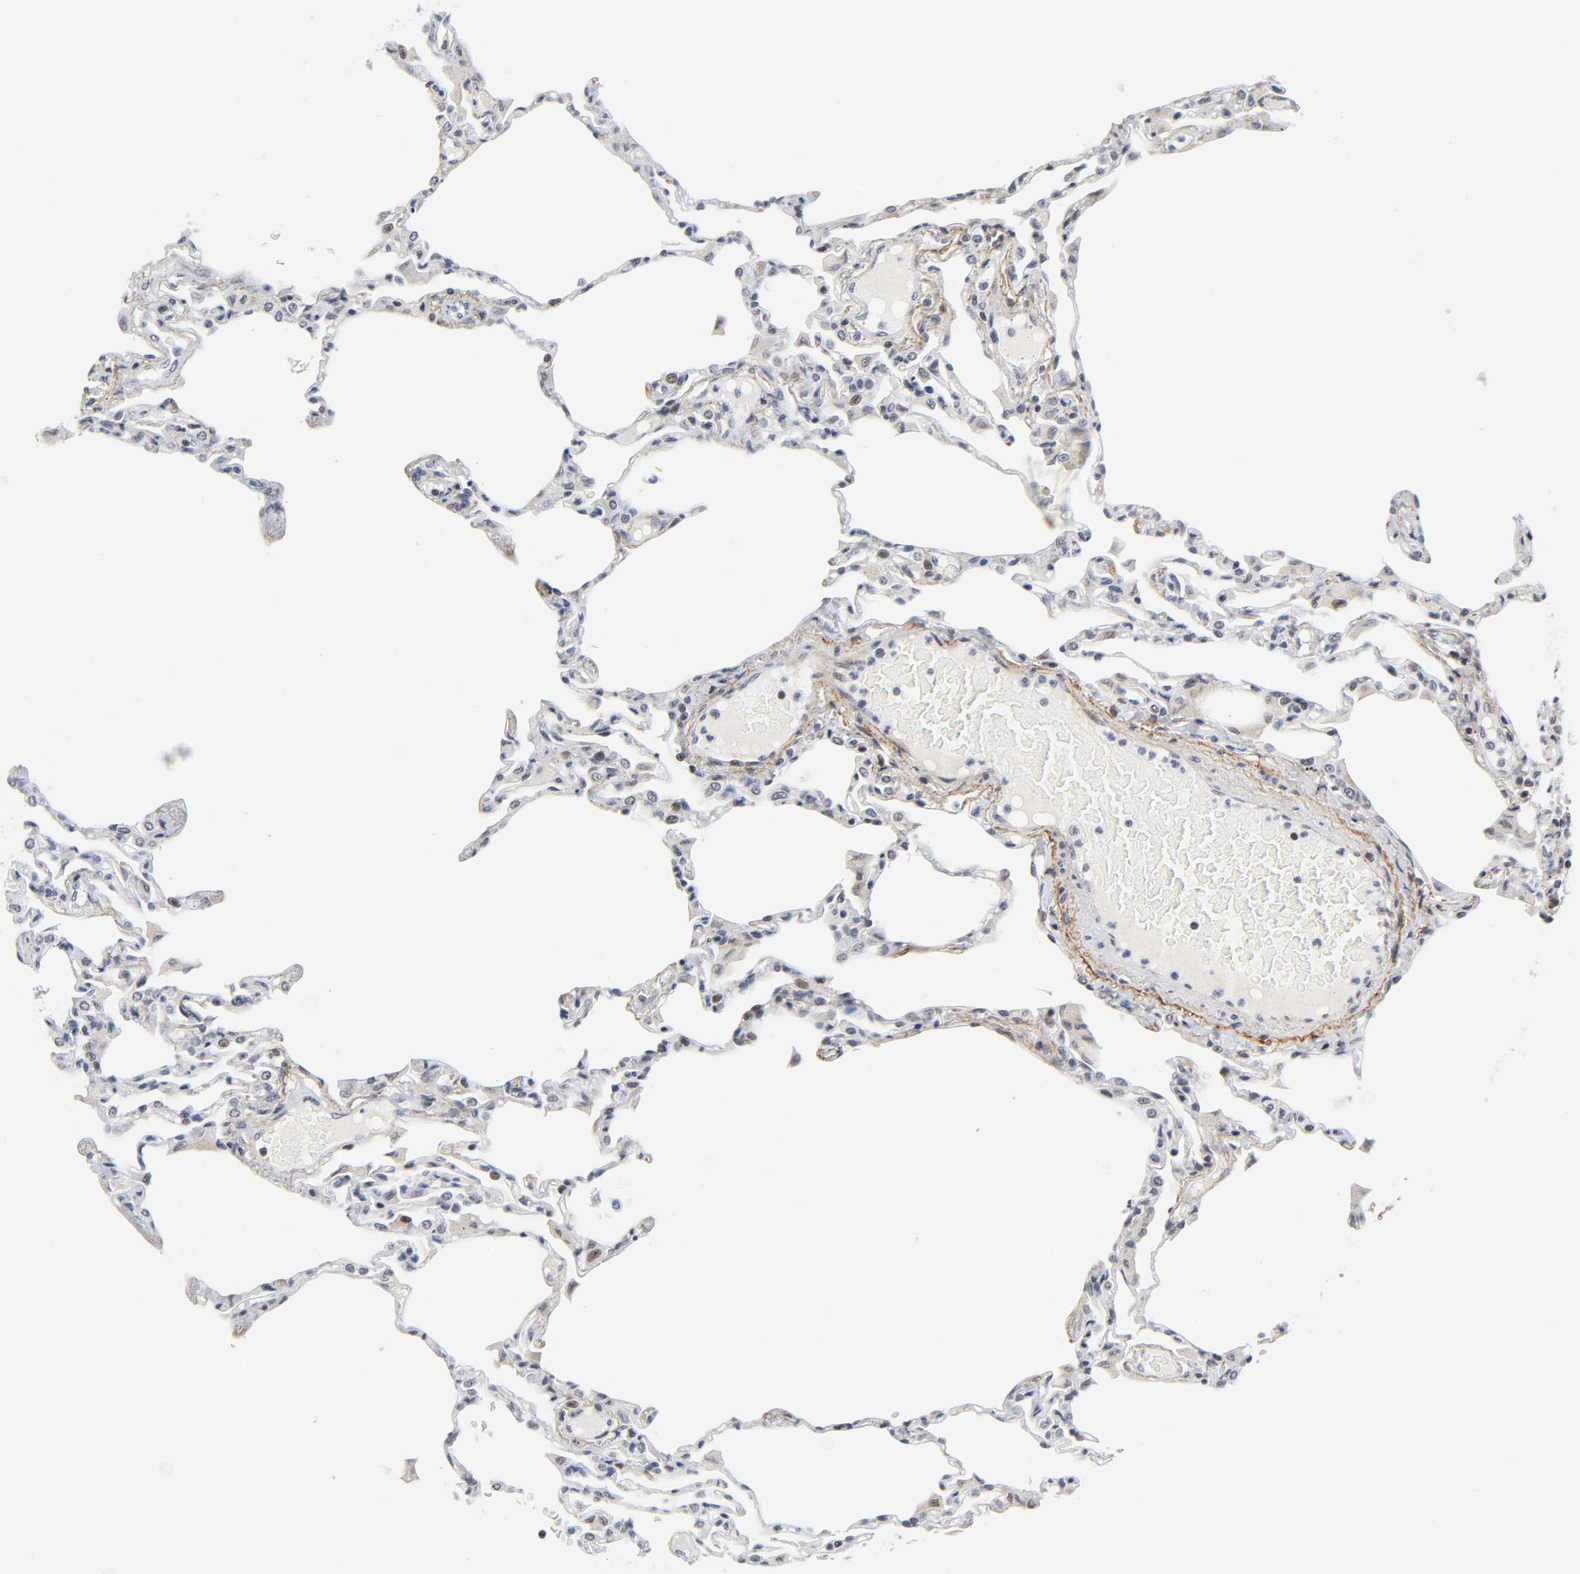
{"staining": {"intensity": "weak", "quantity": "<25%", "location": "cytoplasmic/membranous,nuclear"}, "tissue": "lung", "cell_type": "Alveolar cells", "image_type": "normal", "snomed": [{"axis": "morphology", "description": "Normal tissue, NOS"}, {"axis": "topography", "description": "Lung"}], "caption": "Immunohistochemistry of unremarkable lung demonstrates no staining in alveolar cells.", "gene": "DIDO1", "patient": {"sex": "female", "age": 49}}